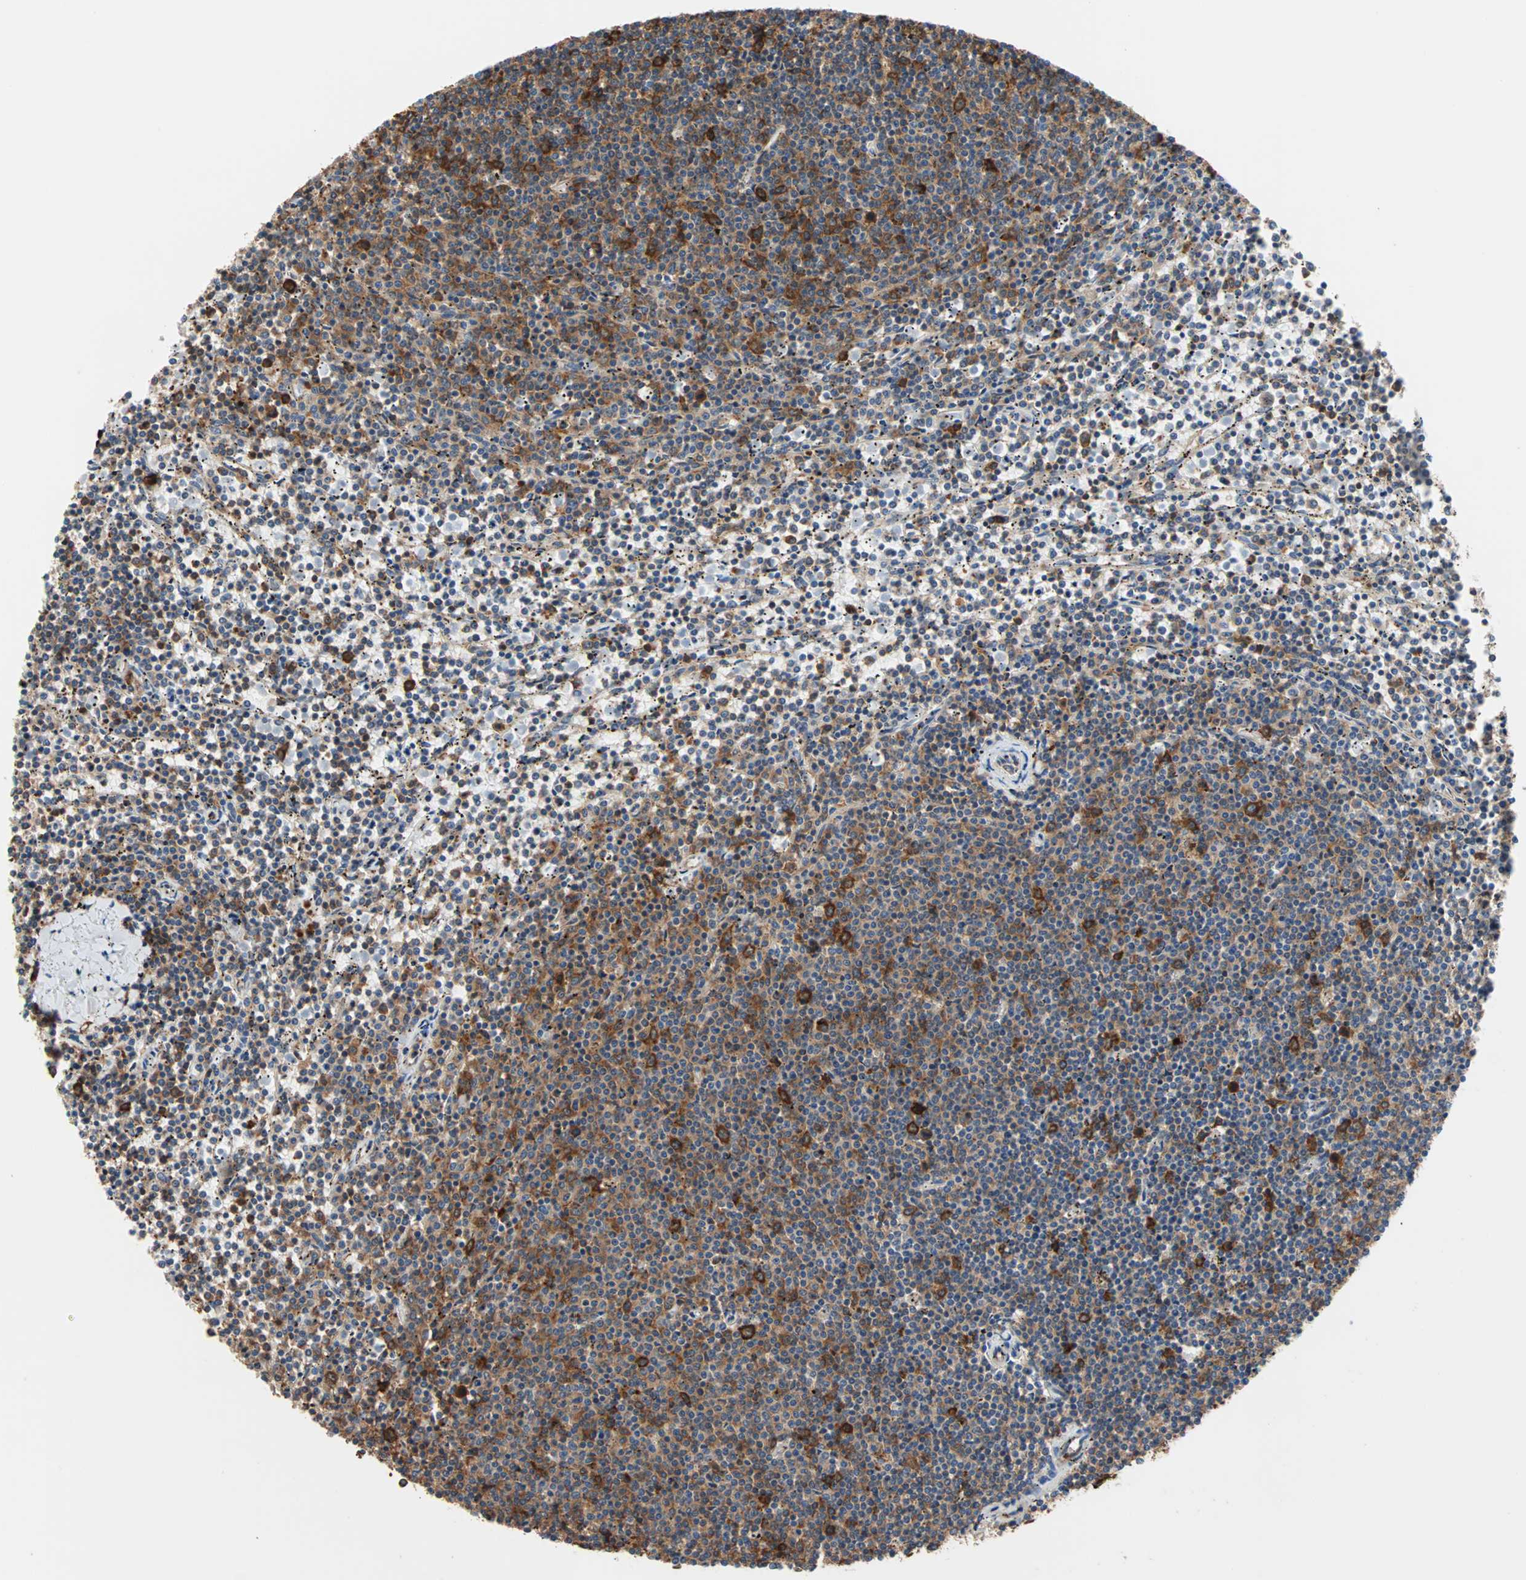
{"staining": {"intensity": "moderate", "quantity": "25%-75%", "location": "cytoplasmic/membranous"}, "tissue": "lymphoma", "cell_type": "Tumor cells", "image_type": "cancer", "snomed": [{"axis": "morphology", "description": "Malignant lymphoma, non-Hodgkin's type, Low grade"}, {"axis": "topography", "description": "Spleen"}], "caption": "Immunohistochemistry (IHC) (DAB) staining of human malignant lymphoma, non-Hodgkin's type (low-grade) displays moderate cytoplasmic/membranous protein expression in about 25%-75% of tumor cells.", "gene": "EEF2", "patient": {"sex": "female", "age": 50}}